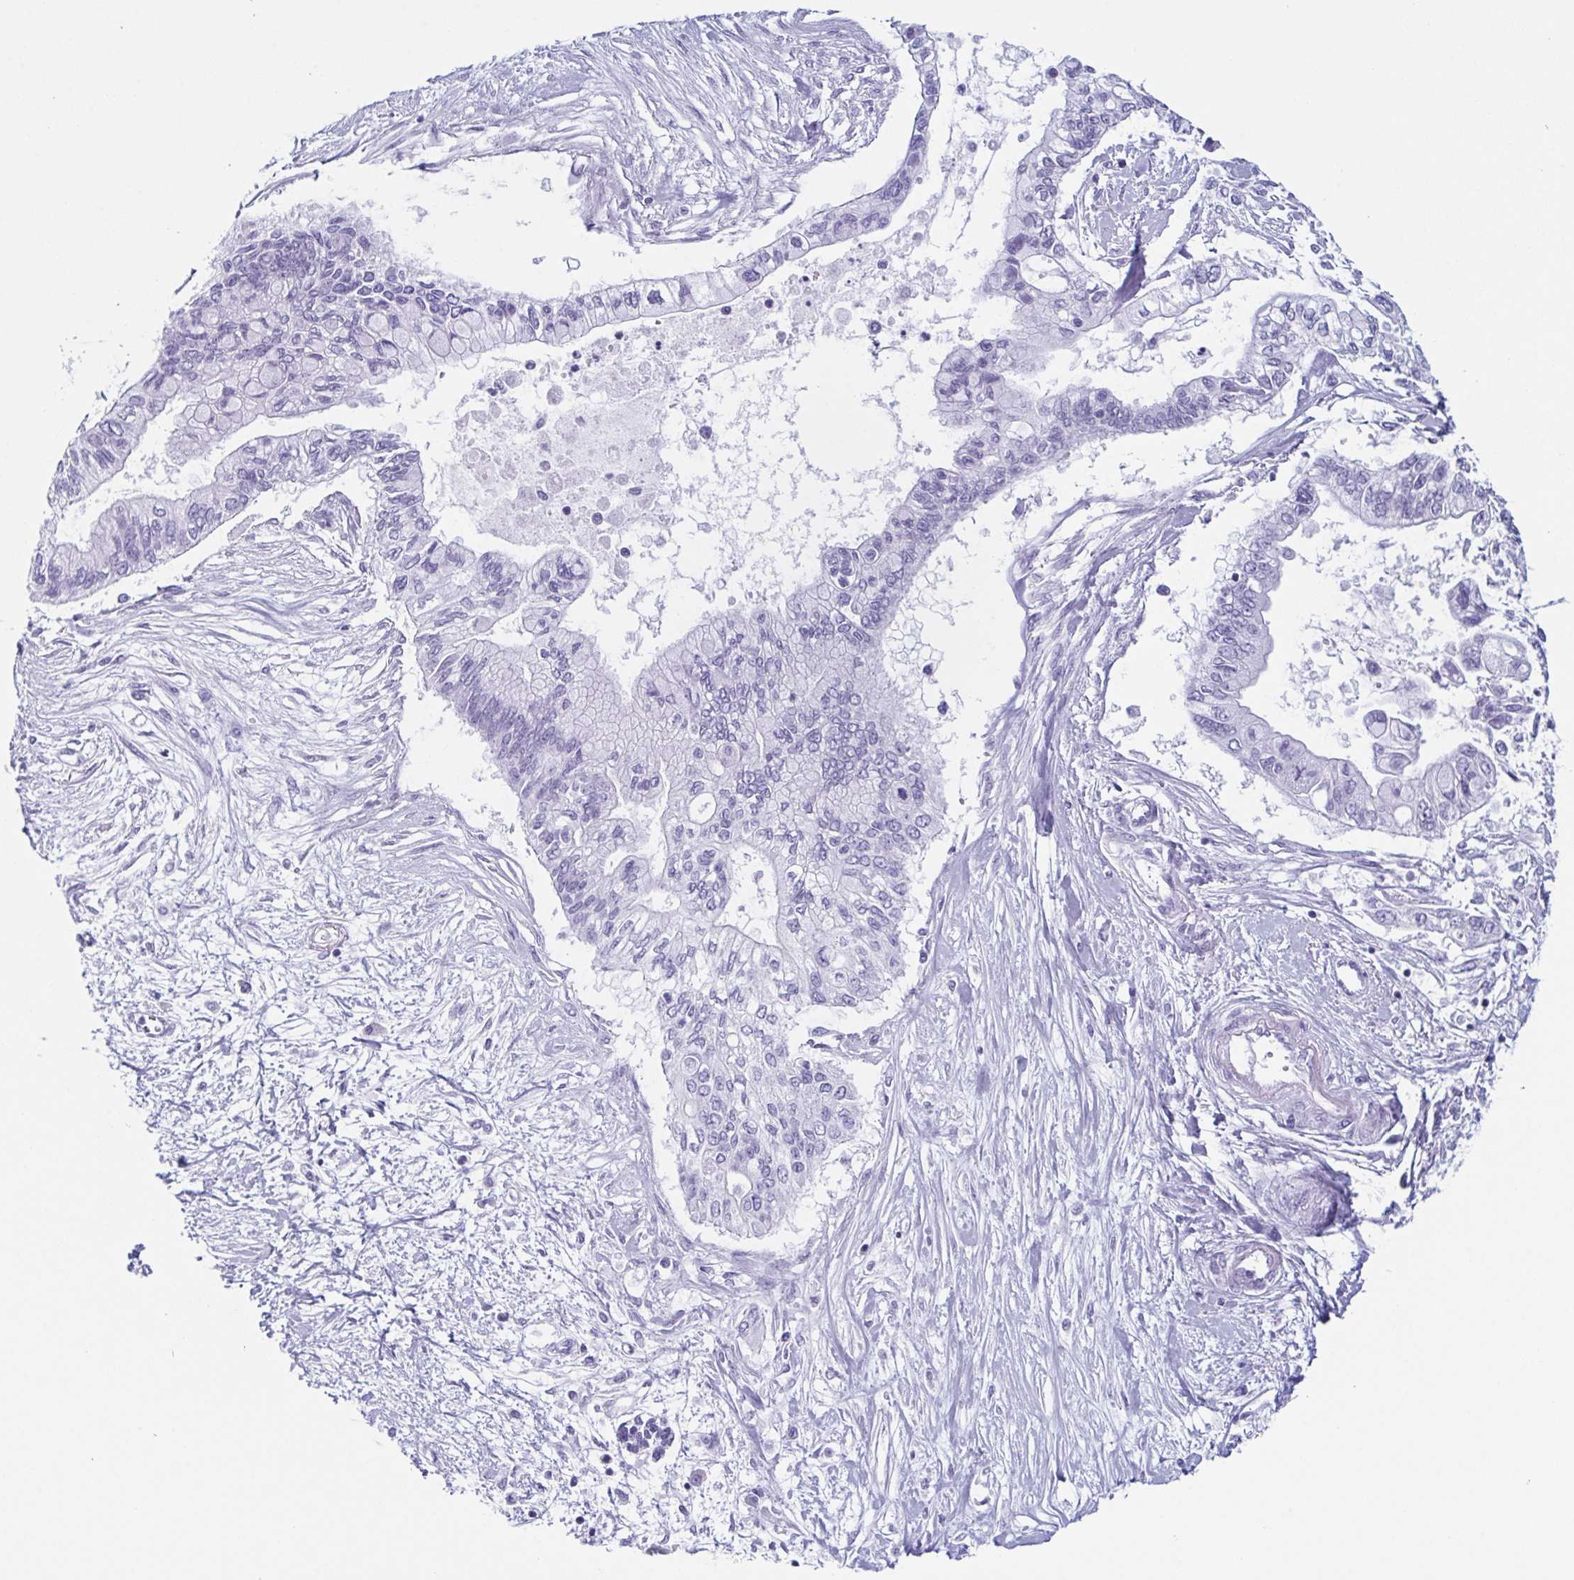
{"staining": {"intensity": "negative", "quantity": "none", "location": "none"}, "tissue": "pancreatic cancer", "cell_type": "Tumor cells", "image_type": "cancer", "snomed": [{"axis": "morphology", "description": "Adenocarcinoma, NOS"}, {"axis": "topography", "description": "Pancreas"}], "caption": "Immunohistochemical staining of human pancreatic adenocarcinoma shows no significant expression in tumor cells.", "gene": "ENKUR", "patient": {"sex": "female", "age": 77}}